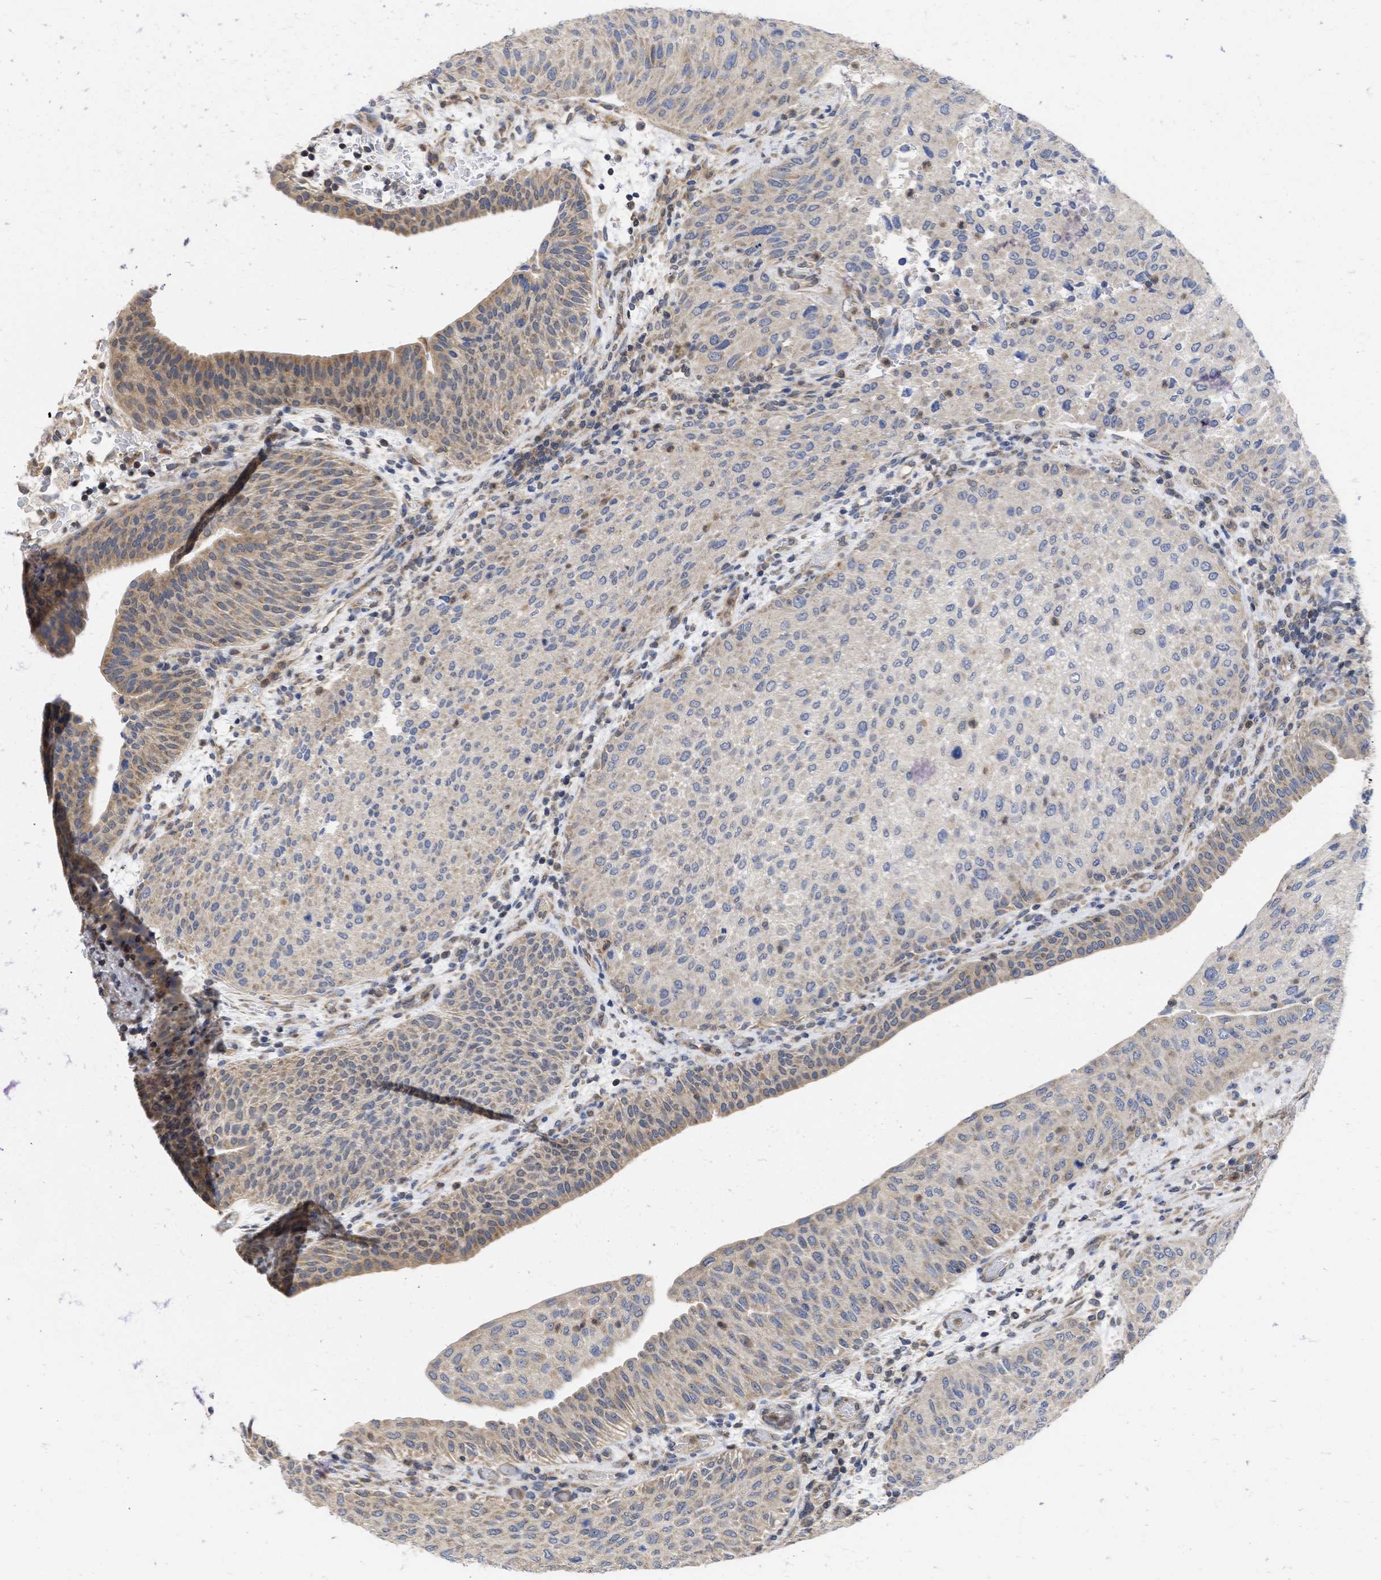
{"staining": {"intensity": "moderate", "quantity": "25%-75%", "location": "cytoplasmic/membranous"}, "tissue": "urothelial cancer", "cell_type": "Tumor cells", "image_type": "cancer", "snomed": [{"axis": "morphology", "description": "Urothelial carcinoma, Low grade"}, {"axis": "morphology", "description": "Urothelial carcinoma, High grade"}, {"axis": "topography", "description": "Urinary bladder"}], "caption": "Immunohistochemical staining of urothelial cancer shows medium levels of moderate cytoplasmic/membranous positivity in about 25%-75% of tumor cells.", "gene": "MAP2K3", "patient": {"sex": "male", "age": 35}}